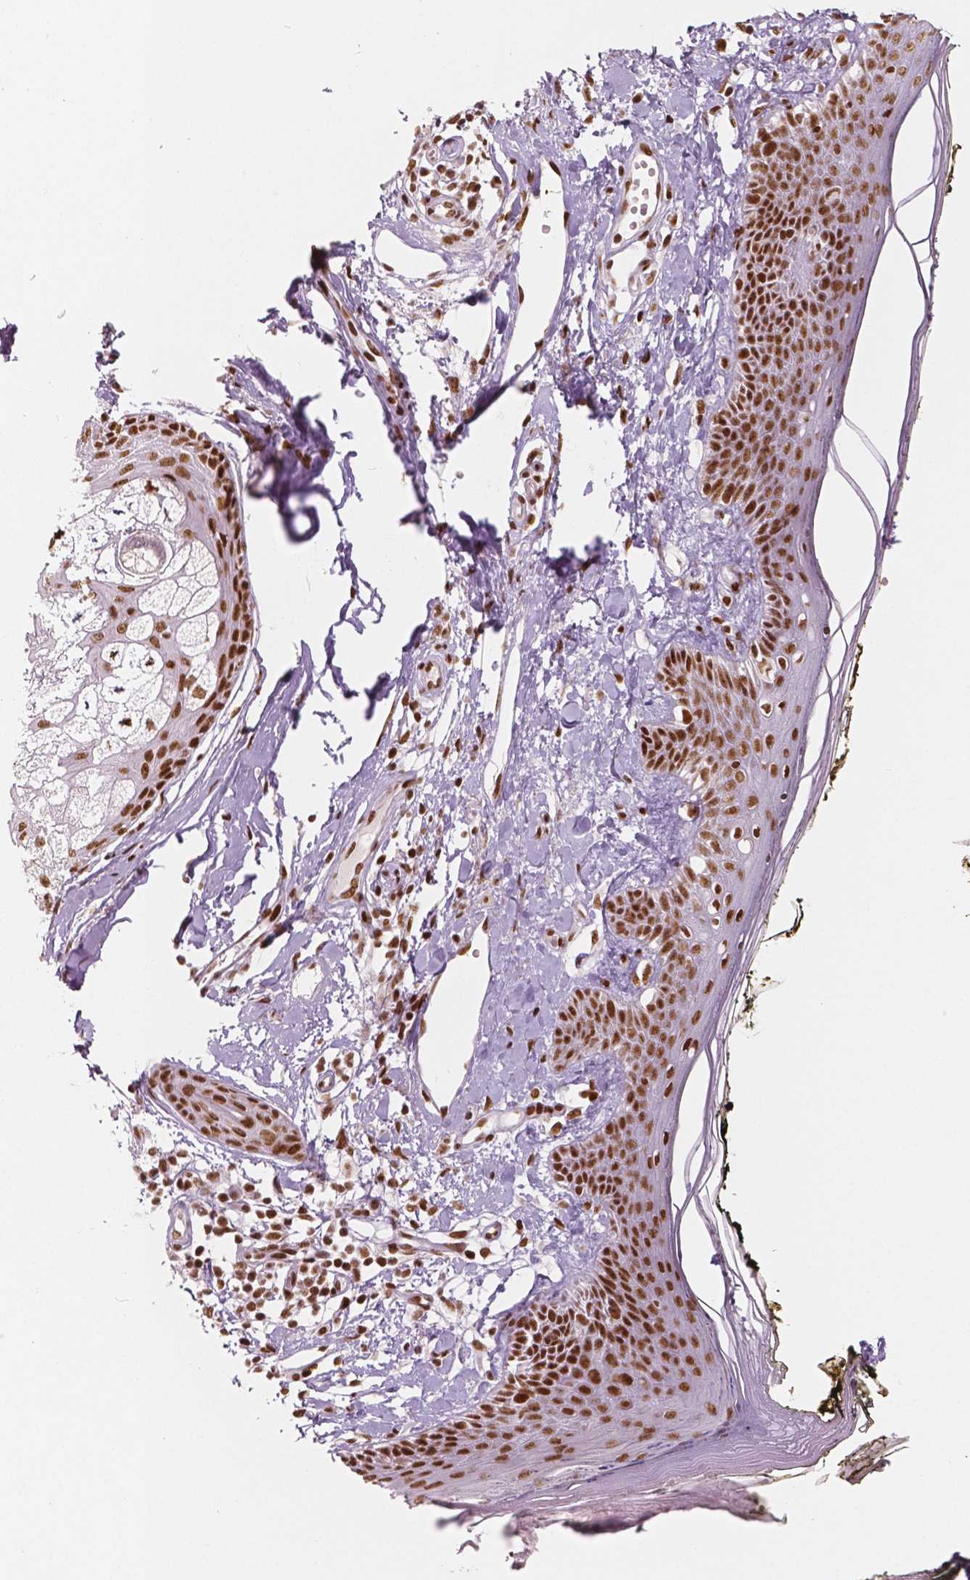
{"staining": {"intensity": "strong", "quantity": ">75%", "location": "nuclear"}, "tissue": "skin", "cell_type": "Fibroblasts", "image_type": "normal", "snomed": [{"axis": "morphology", "description": "Normal tissue, NOS"}, {"axis": "topography", "description": "Skin"}], "caption": "Protein staining shows strong nuclear expression in approximately >75% of fibroblasts in unremarkable skin.", "gene": "BRD4", "patient": {"sex": "male", "age": 76}}